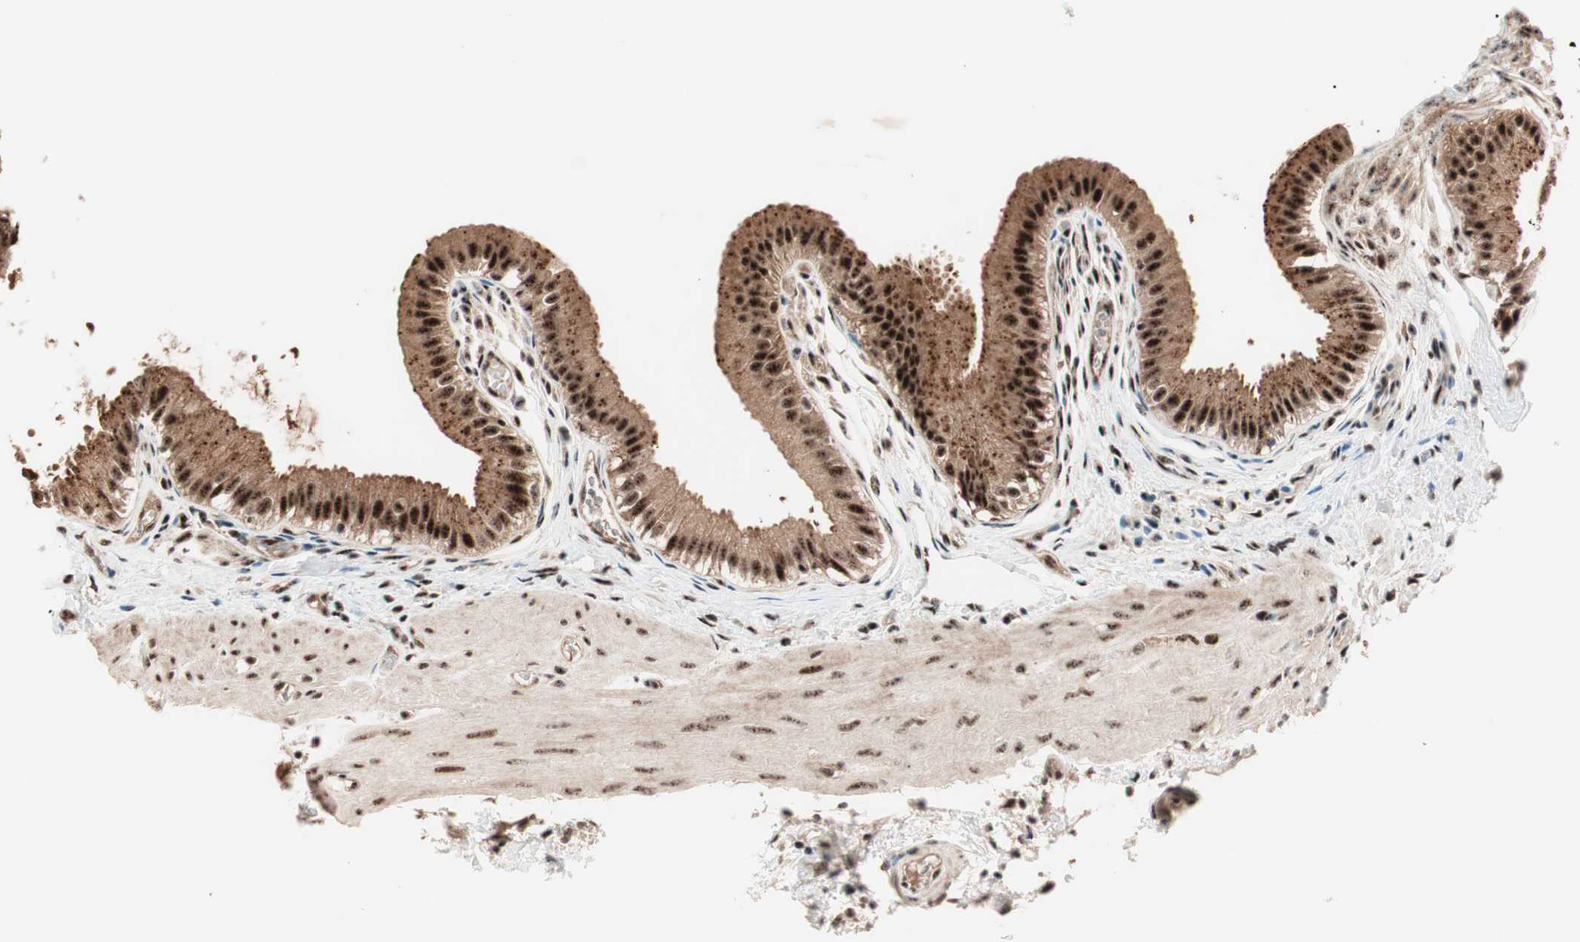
{"staining": {"intensity": "strong", "quantity": ">75%", "location": "cytoplasmic/membranous,nuclear"}, "tissue": "gallbladder", "cell_type": "Glandular cells", "image_type": "normal", "snomed": [{"axis": "morphology", "description": "Normal tissue, NOS"}, {"axis": "topography", "description": "Gallbladder"}], "caption": "Immunohistochemistry histopathology image of normal human gallbladder stained for a protein (brown), which displays high levels of strong cytoplasmic/membranous,nuclear positivity in about >75% of glandular cells.", "gene": "NR5A2", "patient": {"sex": "female", "age": 26}}